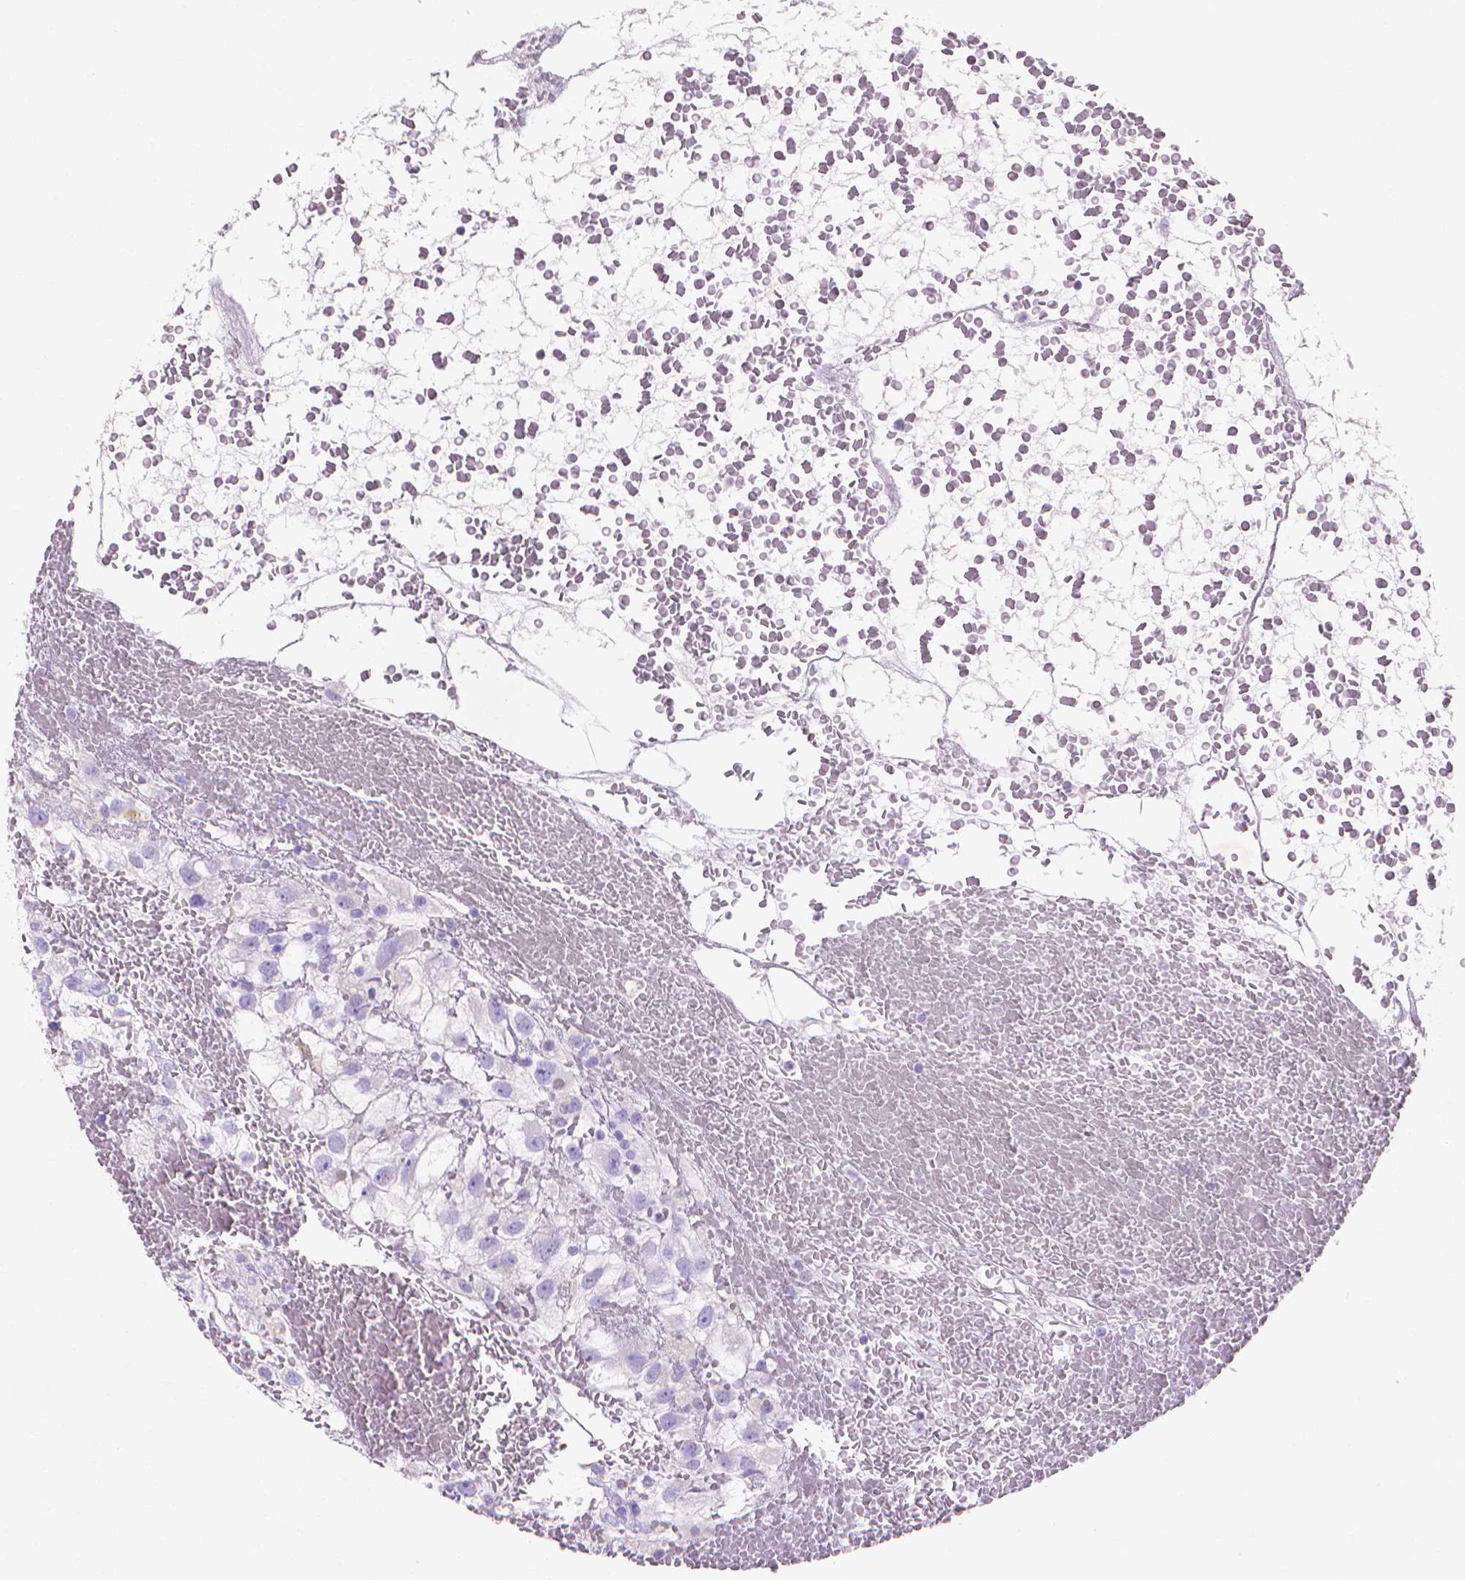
{"staining": {"intensity": "negative", "quantity": "none", "location": "none"}, "tissue": "renal cancer", "cell_type": "Tumor cells", "image_type": "cancer", "snomed": [{"axis": "morphology", "description": "Adenocarcinoma, NOS"}, {"axis": "topography", "description": "Kidney"}], "caption": "Micrograph shows no significant protein positivity in tumor cells of renal adenocarcinoma.", "gene": "MMP11", "patient": {"sex": "male", "age": 59}}